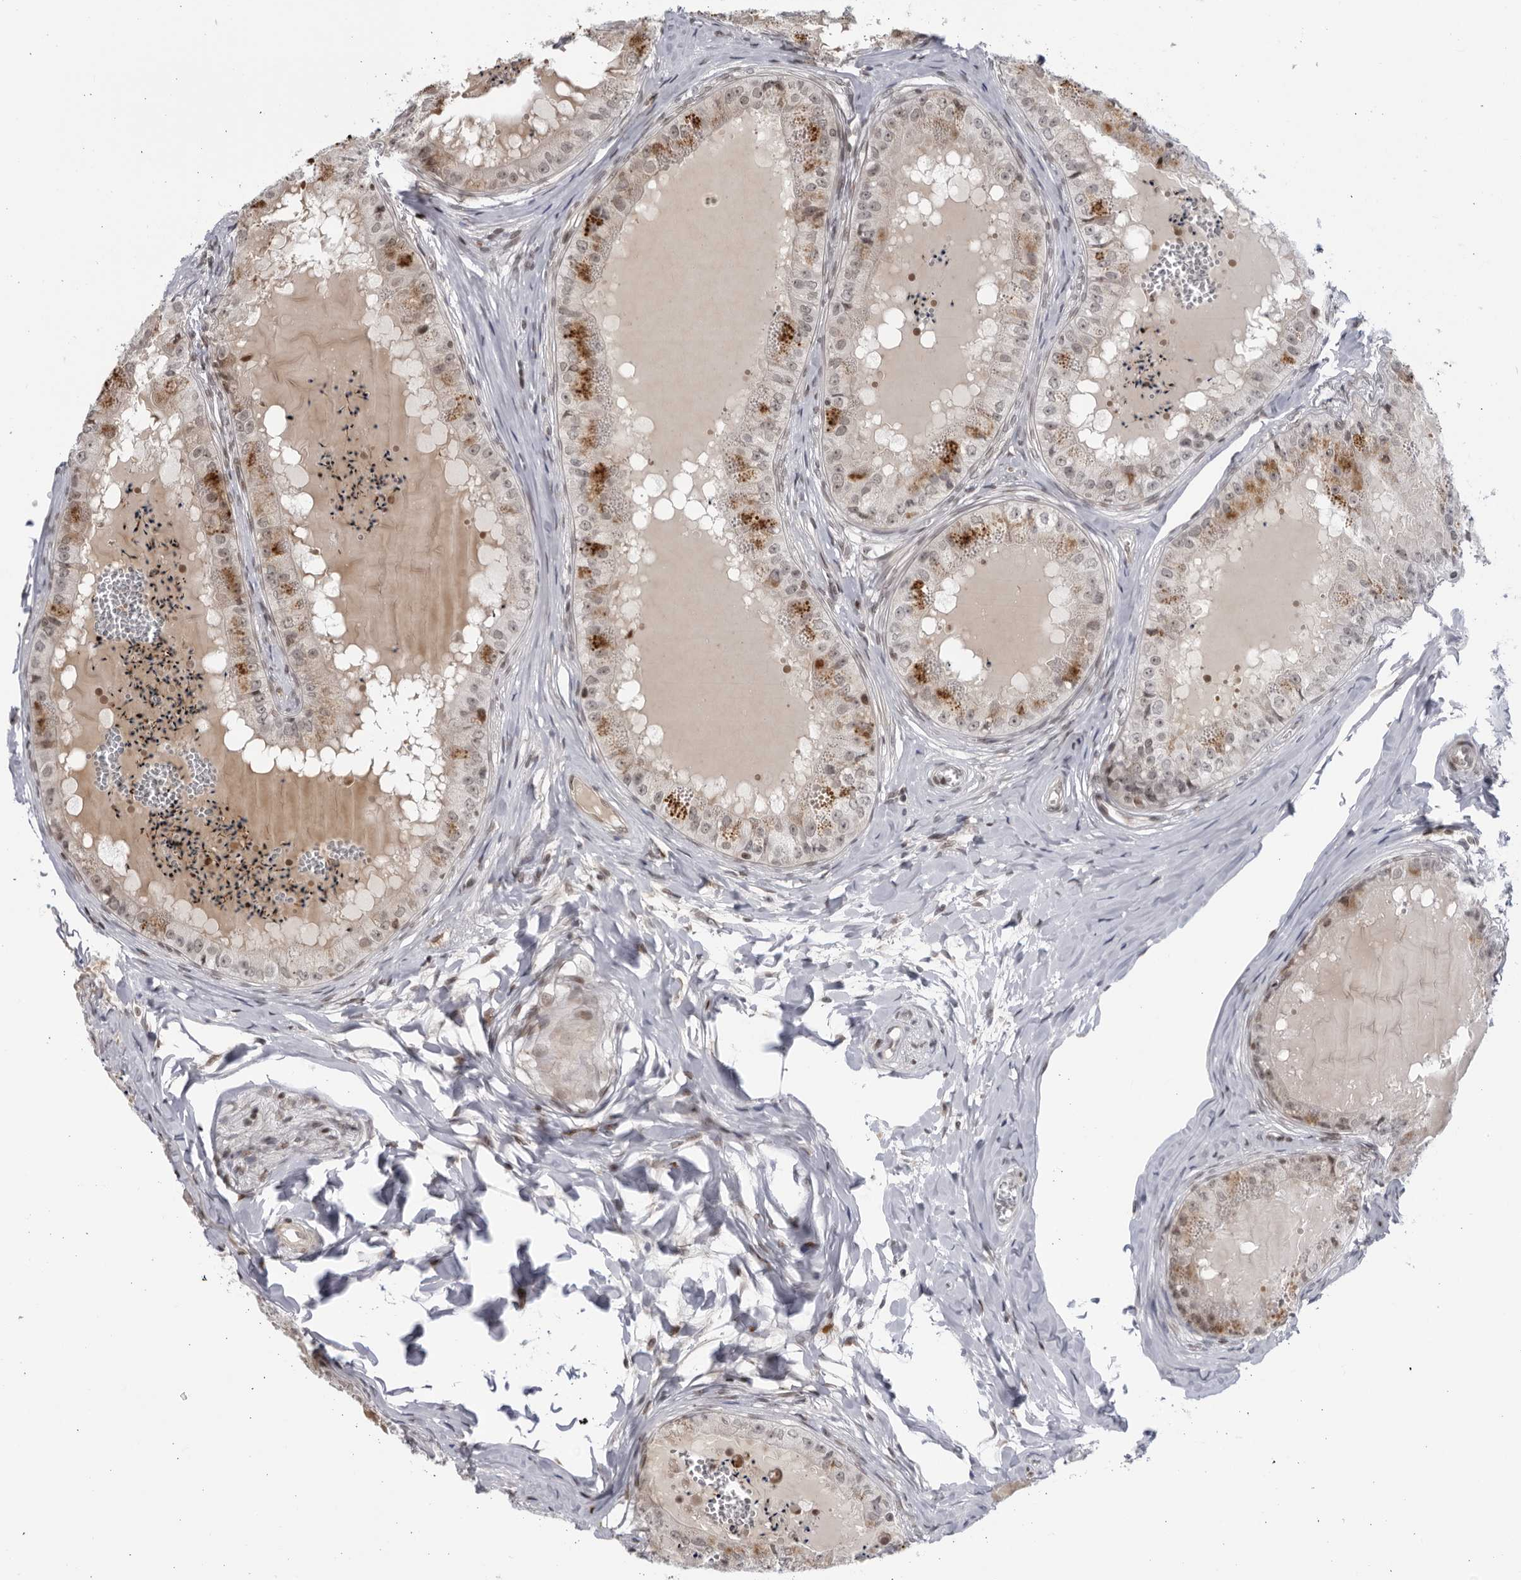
{"staining": {"intensity": "moderate", "quantity": "<25%", "location": "cytoplasmic/membranous"}, "tissue": "epididymis", "cell_type": "Glandular cells", "image_type": "normal", "snomed": [{"axis": "morphology", "description": "Normal tissue, NOS"}, {"axis": "topography", "description": "Epididymis"}], "caption": "This photomicrograph reveals IHC staining of benign human epididymis, with low moderate cytoplasmic/membranous staining in approximately <25% of glandular cells.", "gene": "DTL", "patient": {"sex": "male", "age": 31}}